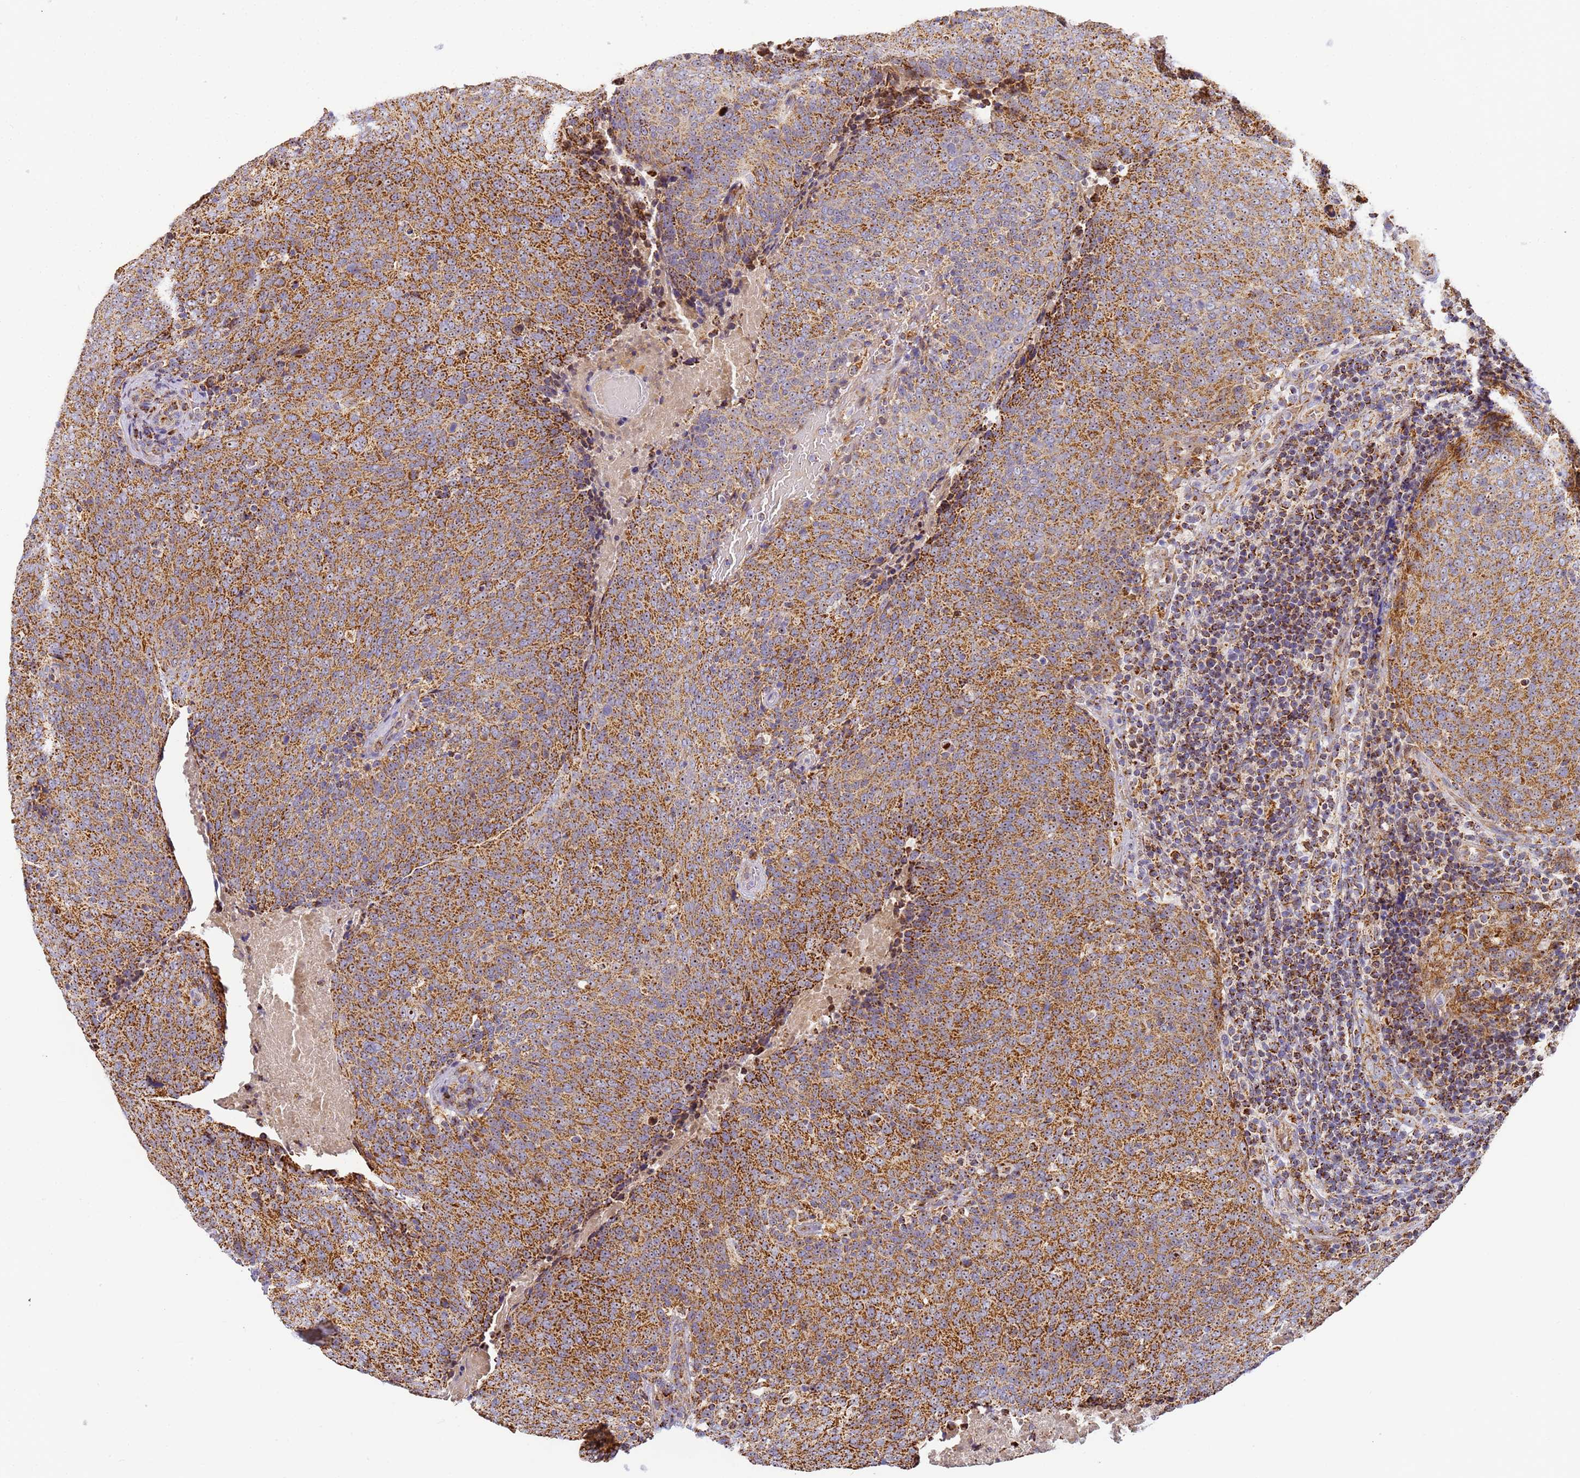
{"staining": {"intensity": "strong", "quantity": ">75%", "location": "cytoplasmic/membranous"}, "tissue": "head and neck cancer", "cell_type": "Tumor cells", "image_type": "cancer", "snomed": [{"axis": "morphology", "description": "Squamous cell carcinoma, NOS"}, {"axis": "morphology", "description": "Squamous cell carcinoma, metastatic, NOS"}, {"axis": "topography", "description": "Lymph node"}, {"axis": "topography", "description": "Head-Neck"}], "caption": "Head and neck metastatic squamous cell carcinoma was stained to show a protein in brown. There is high levels of strong cytoplasmic/membranous expression in approximately >75% of tumor cells. The protein is stained brown, and the nuclei are stained in blue (DAB IHC with brightfield microscopy, high magnification).", "gene": "FRG2C", "patient": {"sex": "male", "age": 62}}